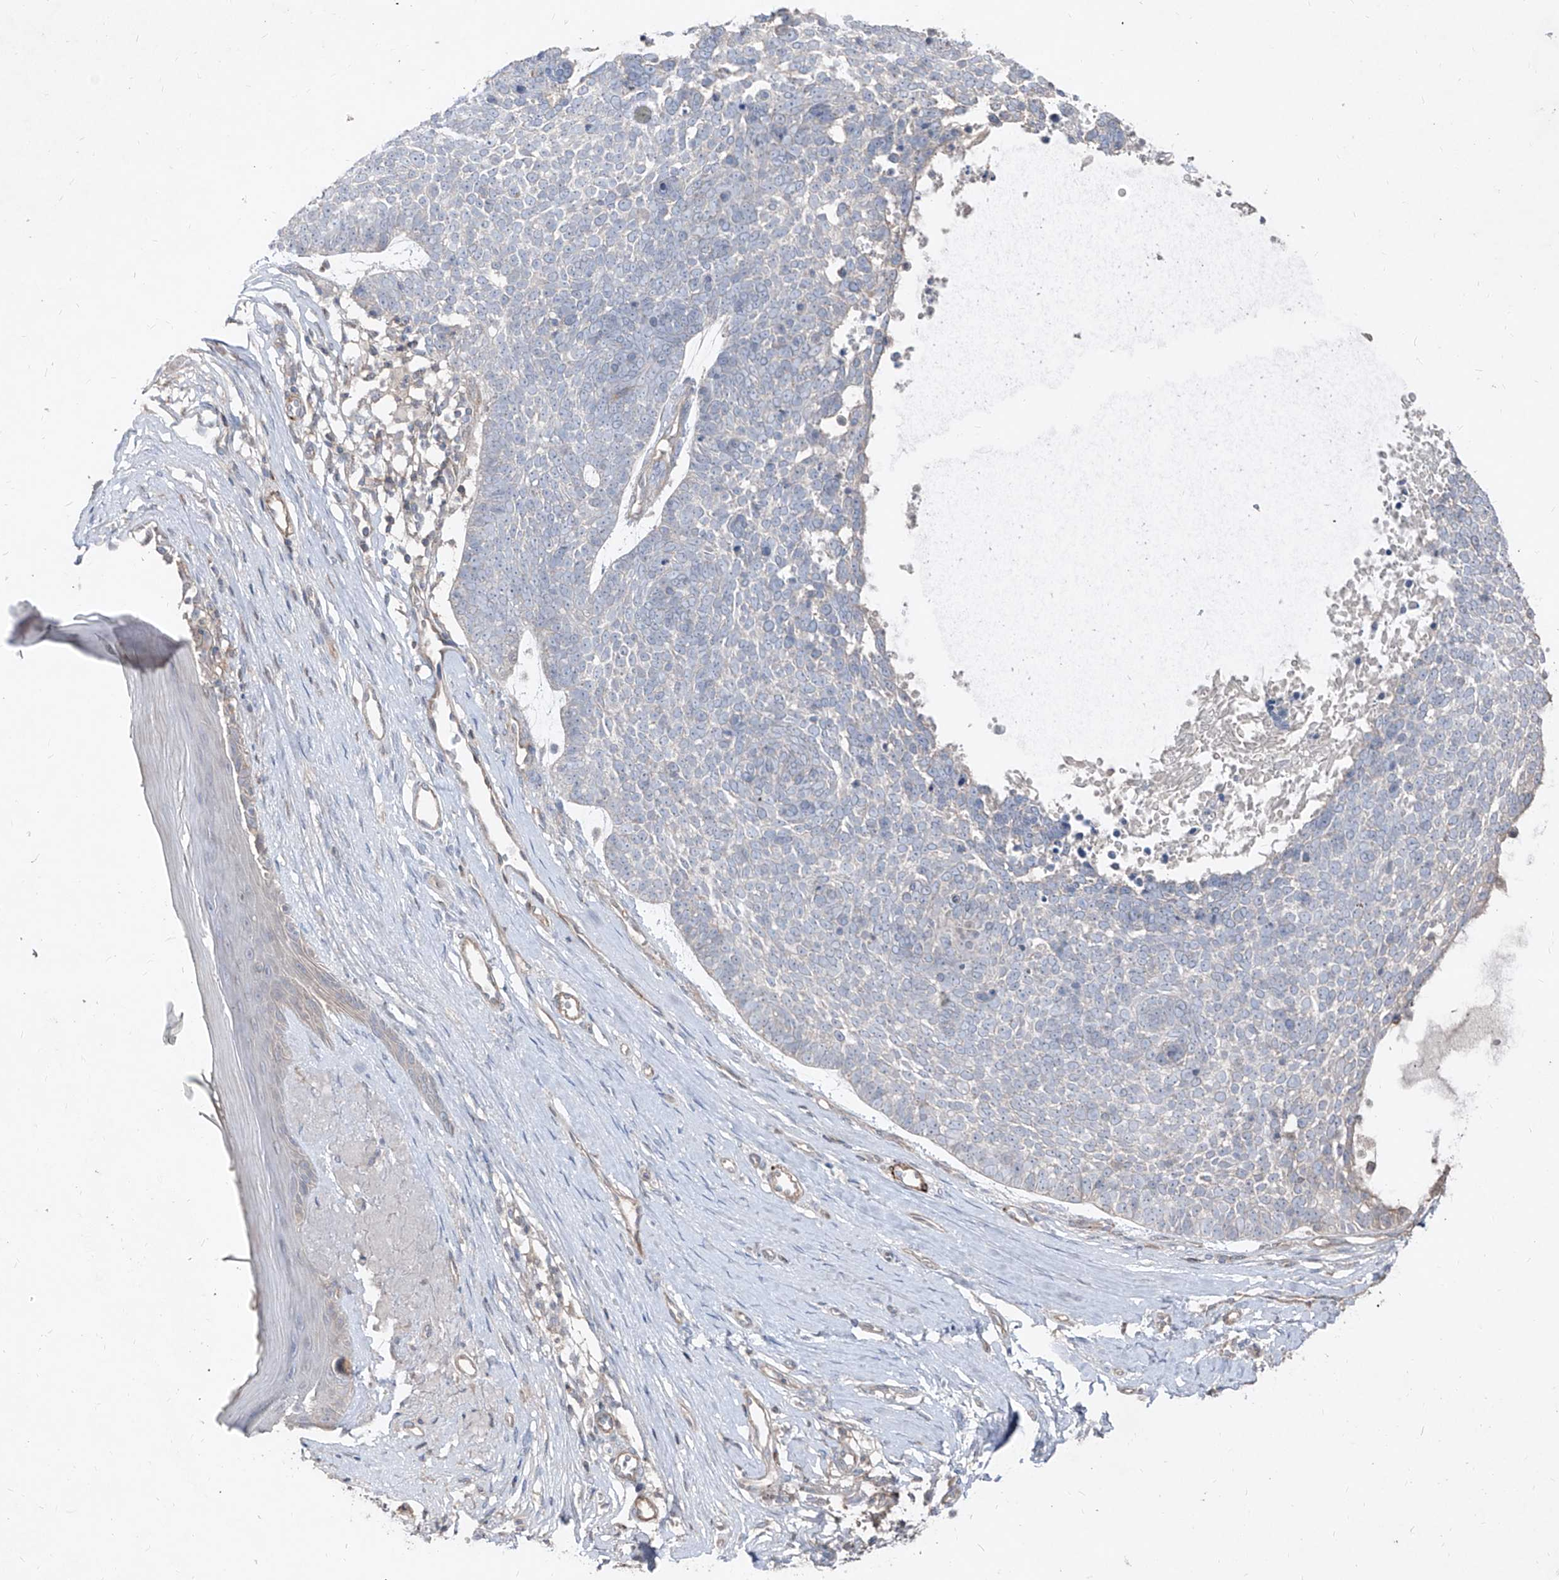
{"staining": {"intensity": "negative", "quantity": "none", "location": "none"}, "tissue": "skin cancer", "cell_type": "Tumor cells", "image_type": "cancer", "snomed": [{"axis": "morphology", "description": "Basal cell carcinoma"}, {"axis": "topography", "description": "Skin"}], "caption": "This image is of skin cancer stained with immunohistochemistry to label a protein in brown with the nuclei are counter-stained blue. There is no staining in tumor cells. (DAB (3,3'-diaminobenzidine) IHC visualized using brightfield microscopy, high magnification).", "gene": "UFD1", "patient": {"sex": "female", "age": 81}}